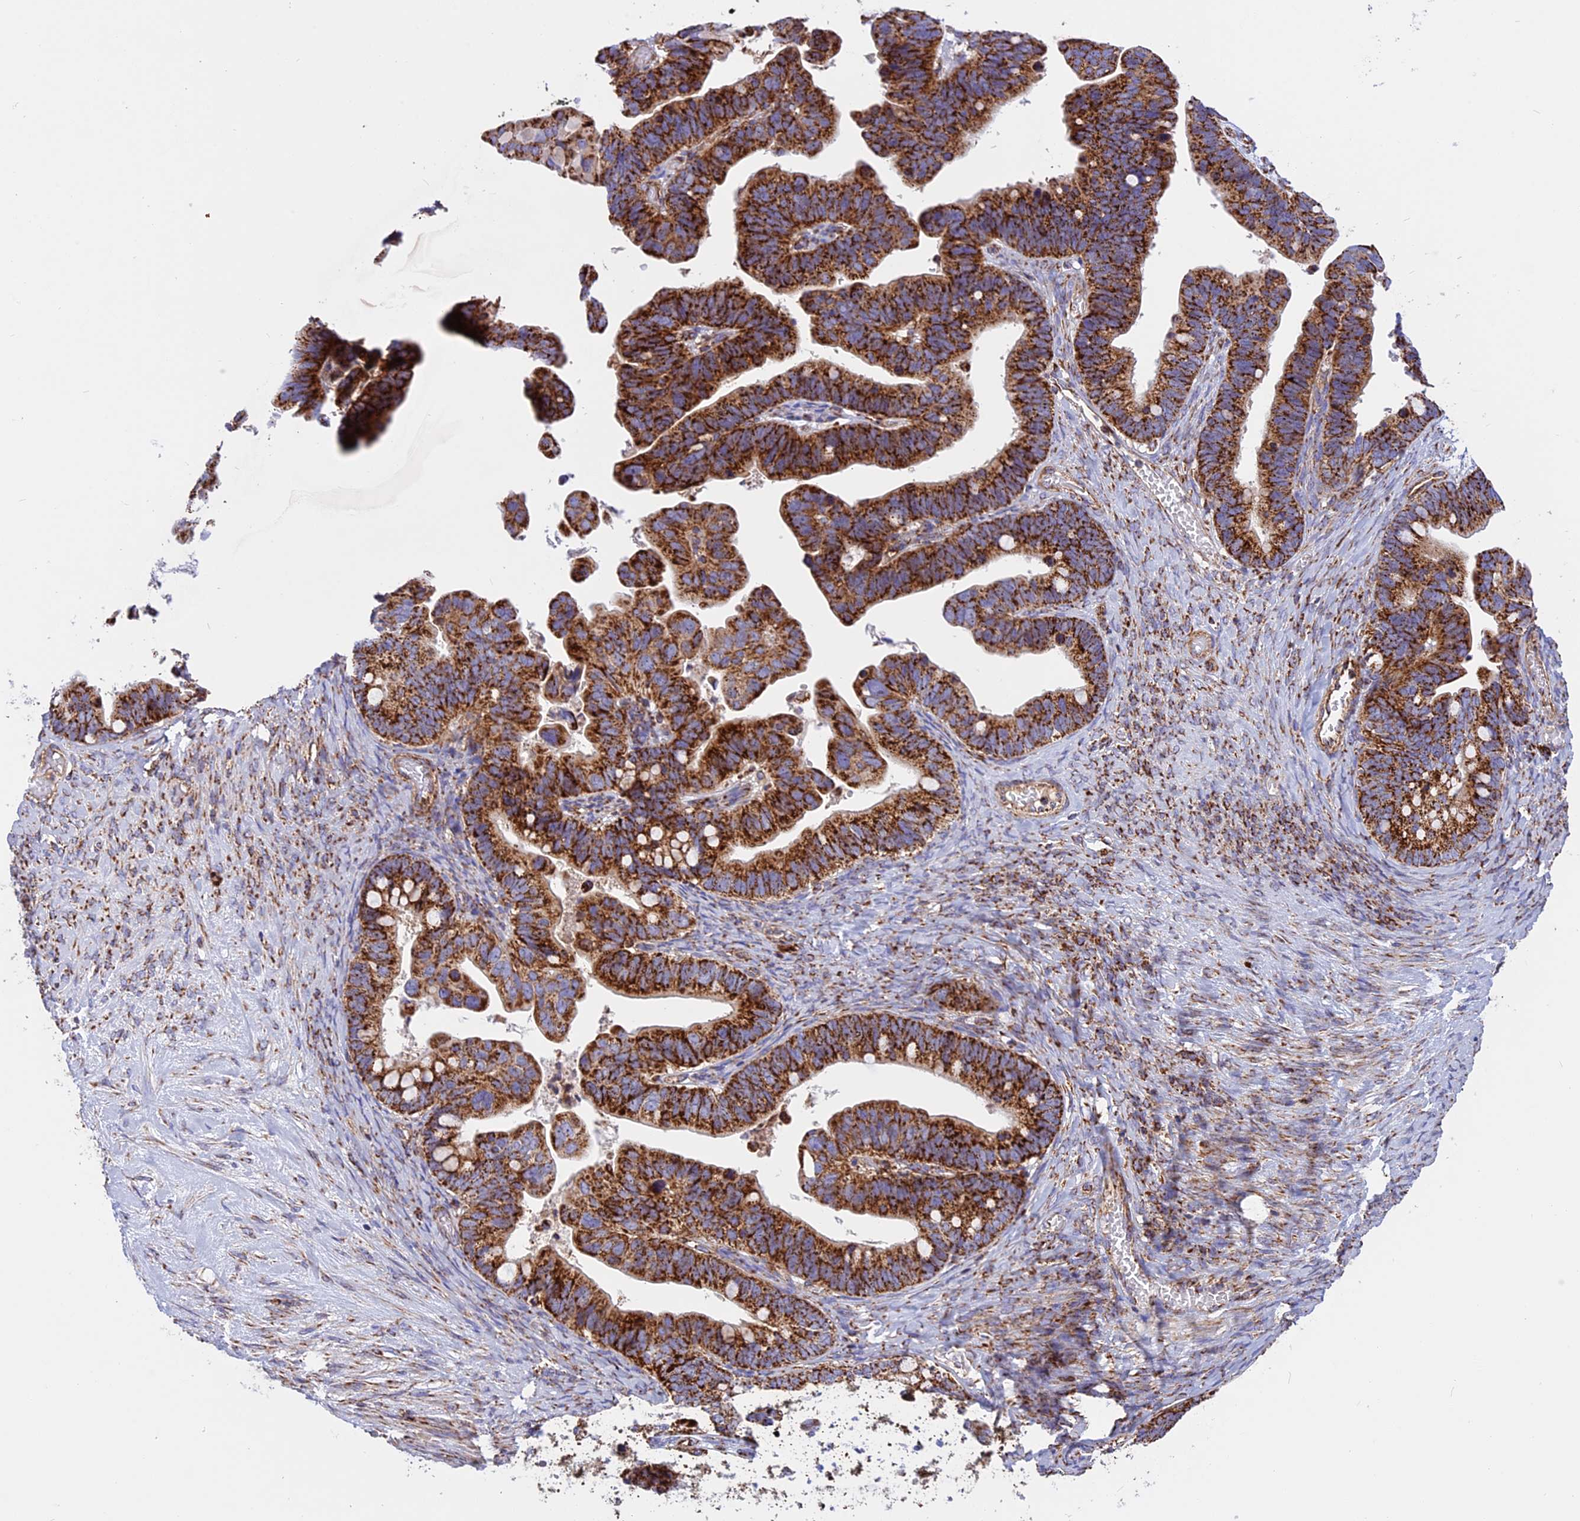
{"staining": {"intensity": "strong", "quantity": ">75%", "location": "cytoplasmic/membranous"}, "tissue": "ovarian cancer", "cell_type": "Tumor cells", "image_type": "cancer", "snomed": [{"axis": "morphology", "description": "Cystadenocarcinoma, serous, NOS"}, {"axis": "topography", "description": "Ovary"}], "caption": "Protein staining reveals strong cytoplasmic/membranous expression in about >75% of tumor cells in ovarian serous cystadenocarcinoma. The protein of interest is stained brown, and the nuclei are stained in blue (DAB IHC with brightfield microscopy, high magnification).", "gene": "UQCRB", "patient": {"sex": "female", "age": 56}}